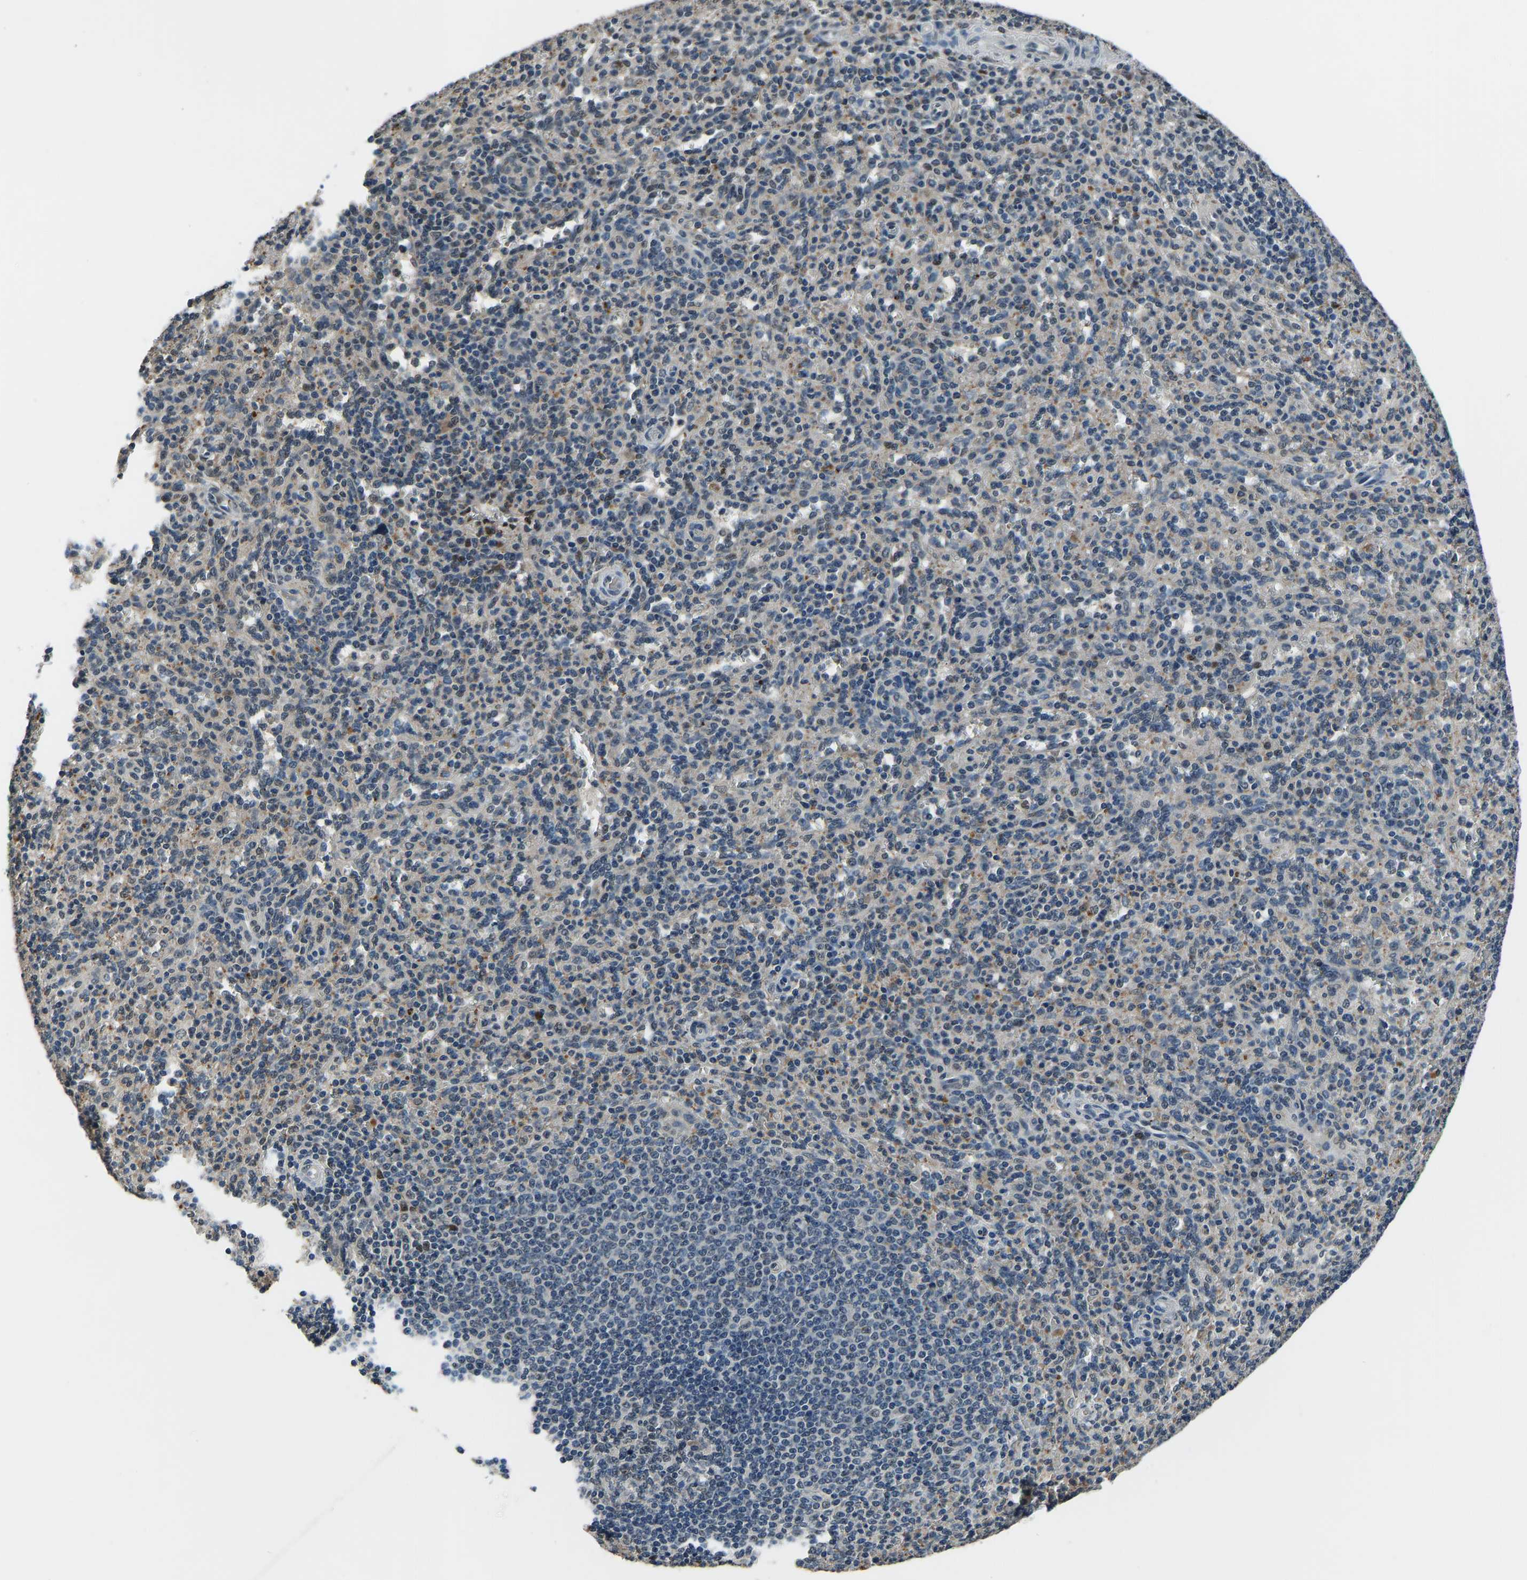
{"staining": {"intensity": "moderate", "quantity": "<25%", "location": "cytoplasmic/membranous"}, "tissue": "spleen", "cell_type": "Cells in red pulp", "image_type": "normal", "snomed": [{"axis": "morphology", "description": "Normal tissue, NOS"}, {"axis": "topography", "description": "Spleen"}], "caption": "Immunohistochemistry (IHC) micrograph of unremarkable spleen: spleen stained using immunohistochemistry demonstrates low levels of moderate protein expression localized specifically in the cytoplasmic/membranous of cells in red pulp, appearing as a cytoplasmic/membranous brown color.", "gene": "FOS", "patient": {"sex": "male", "age": 36}}